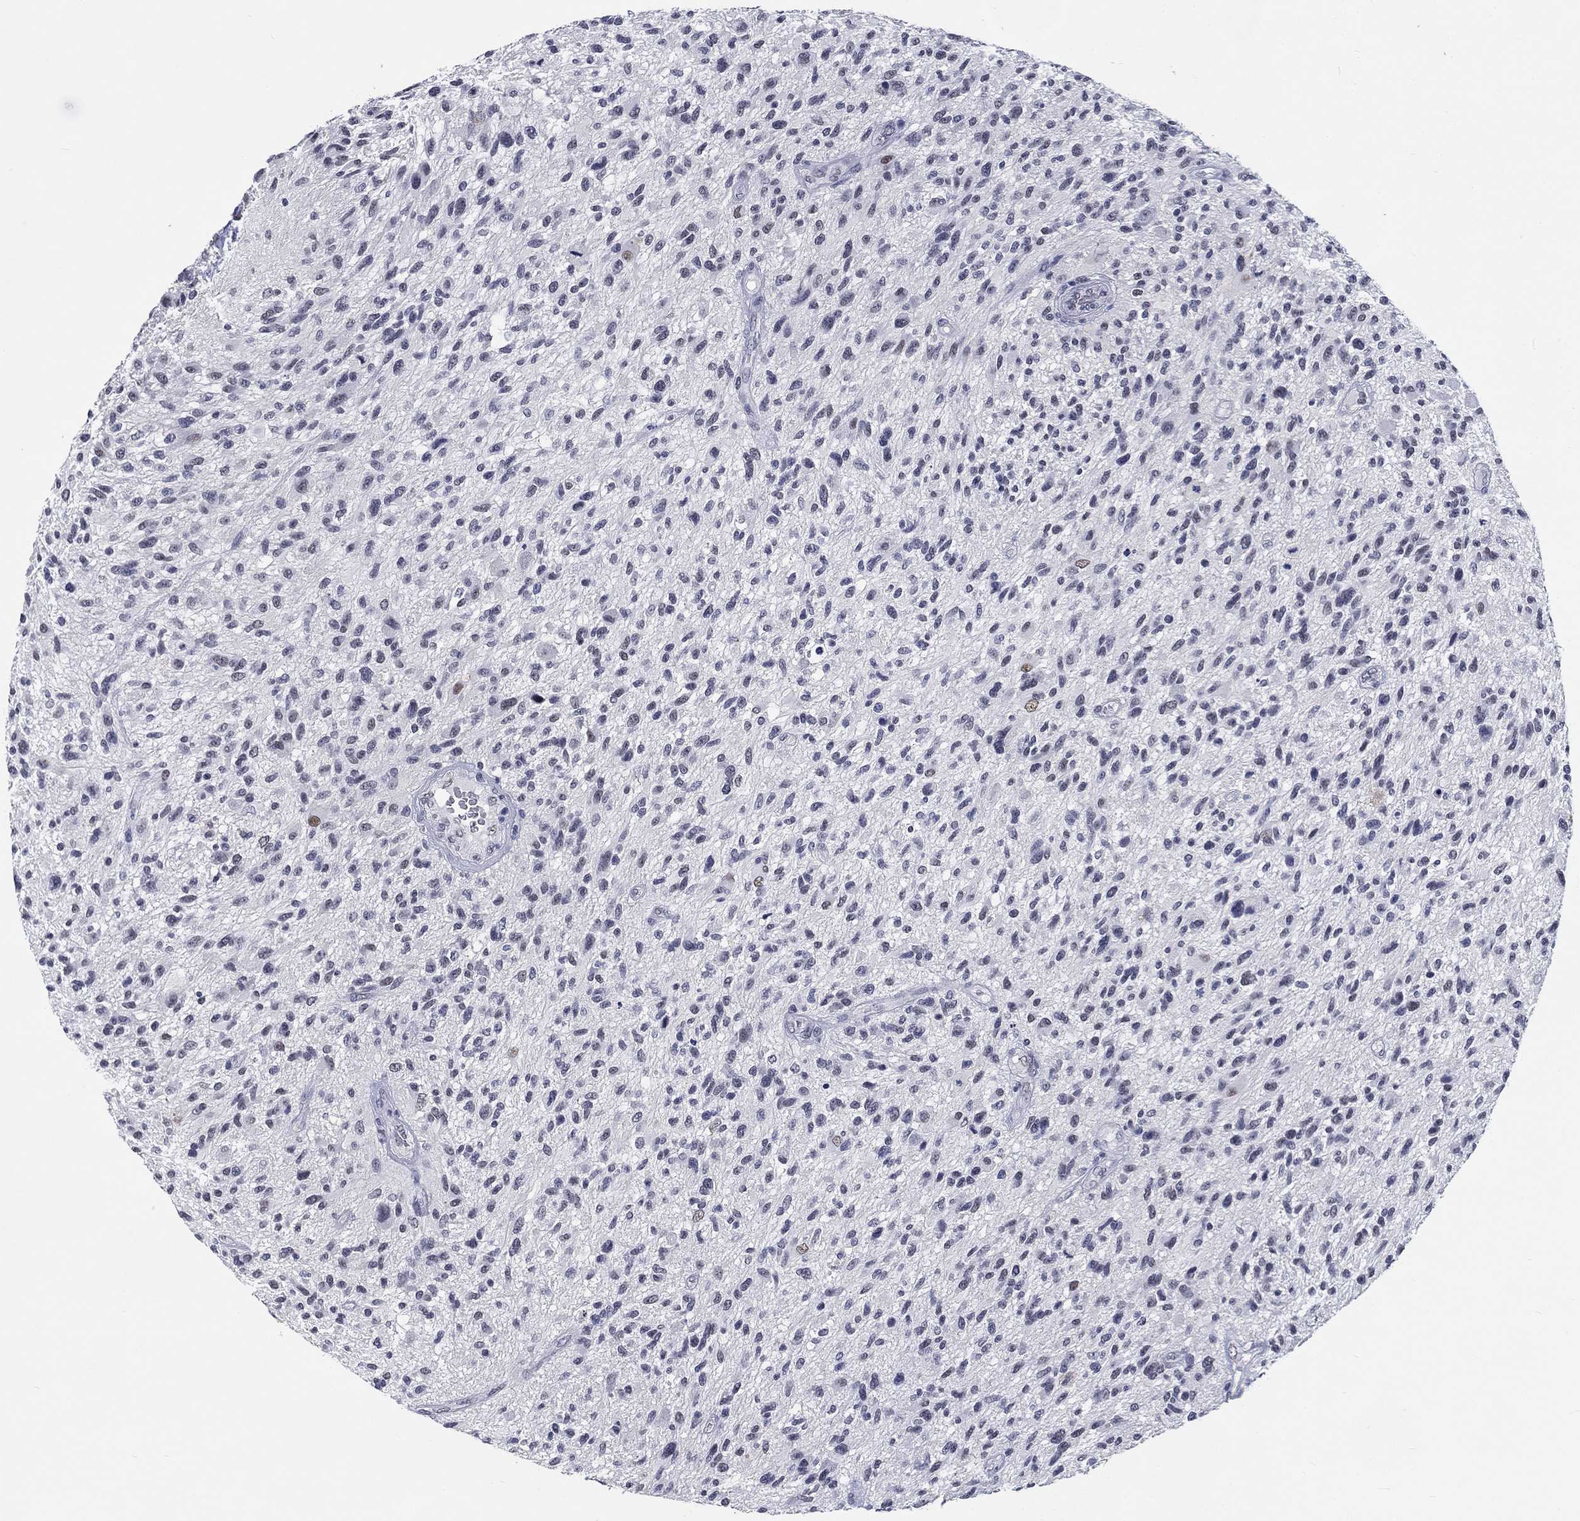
{"staining": {"intensity": "negative", "quantity": "none", "location": "none"}, "tissue": "glioma", "cell_type": "Tumor cells", "image_type": "cancer", "snomed": [{"axis": "morphology", "description": "Glioma, malignant, High grade"}, {"axis": "topography", "description": "Brain"}], "caption": "Tumor cells are negative for protein expression in human glioma. (DAB (3,3'-diaminobenzidine) immunohistochemistry visualized using brightfield microscopy, high magnification).", "gene": "GRIN1", "patient": {"sex": "male", "age": 47}}